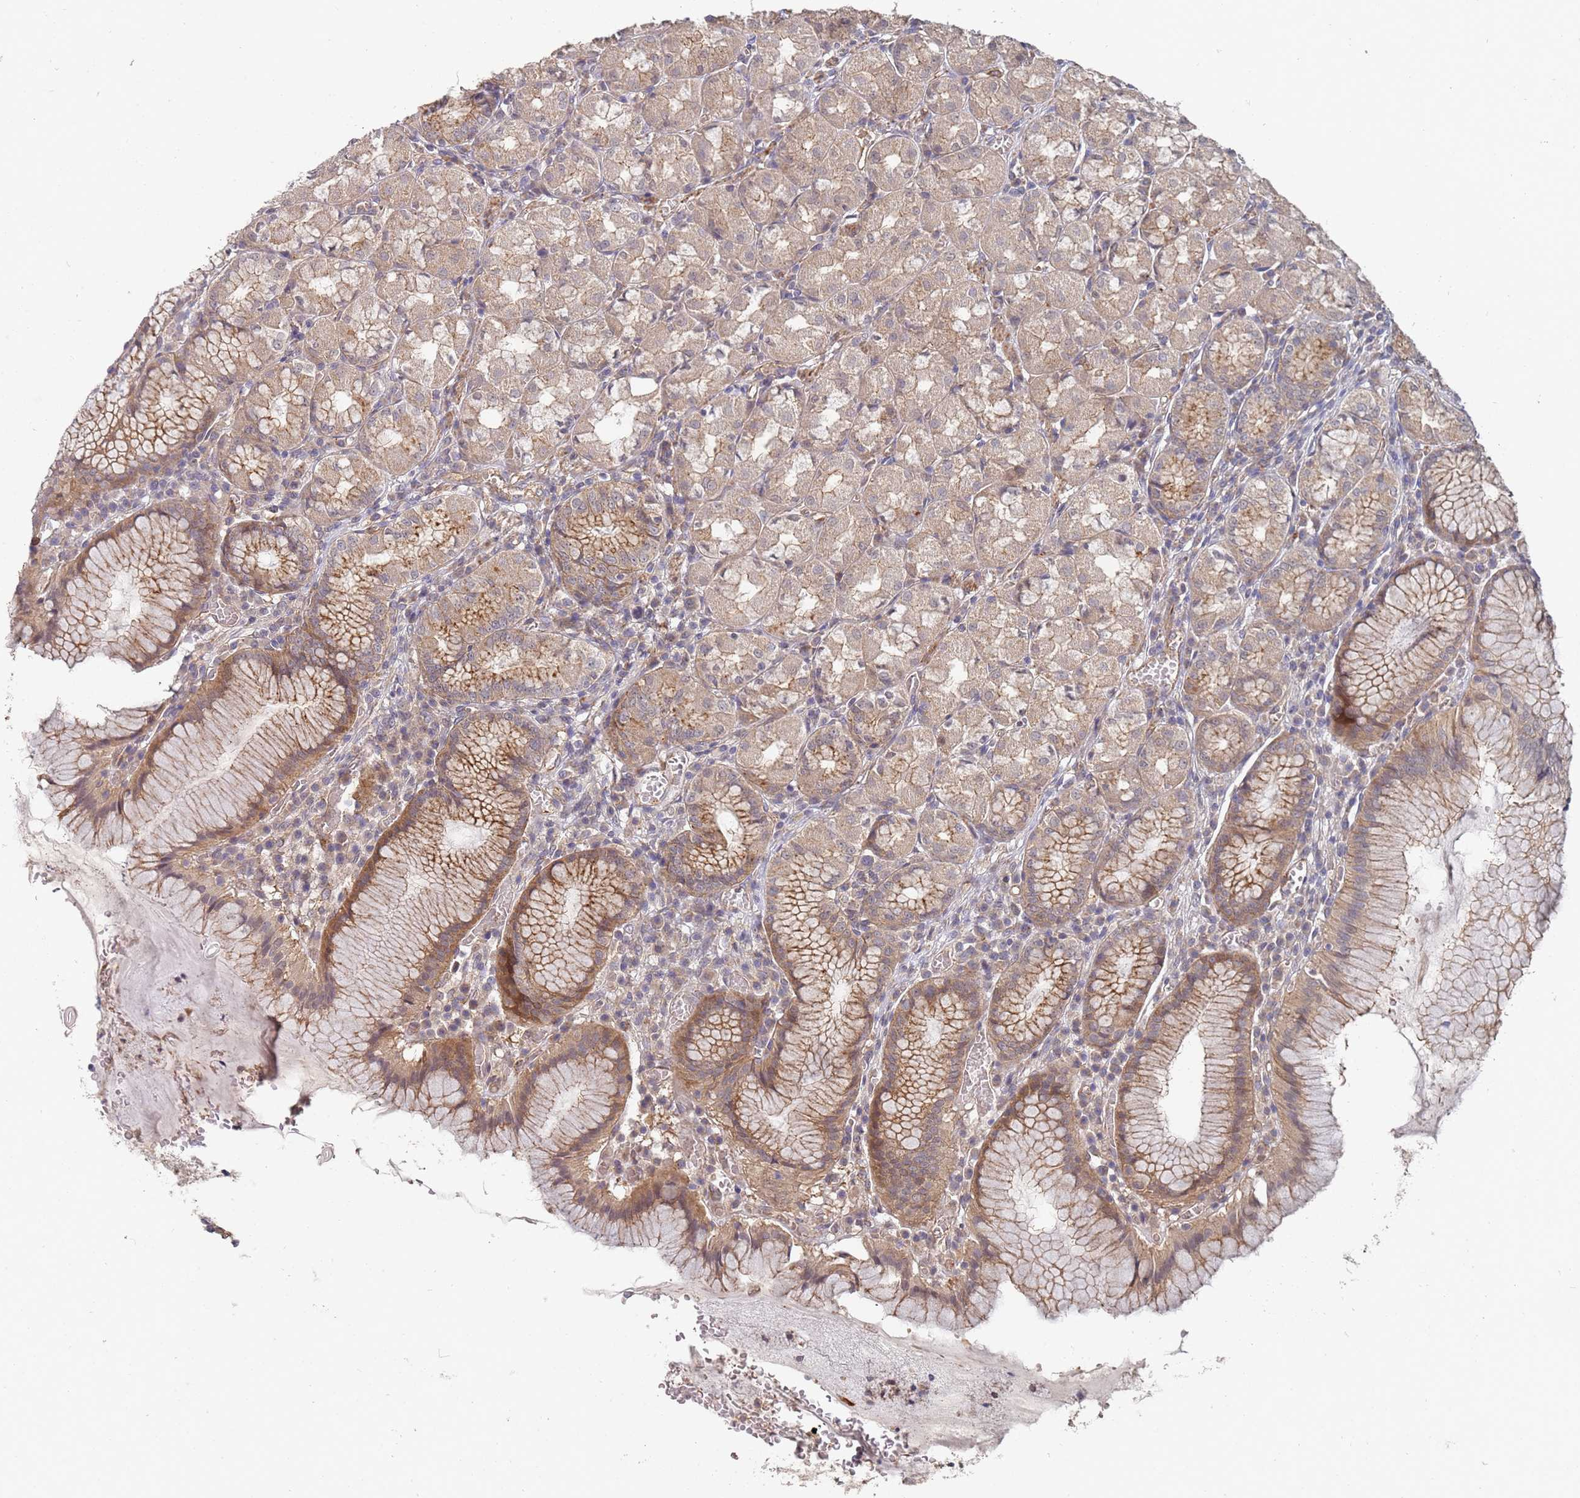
{"staining": {"intensity": "moderate", "quantity": ">75%", "location": "cytoplasmic/membranous"}, "tissue": "stomach", "cell_type": "Glandular cells", "image_type": "normal", "snomed": [{"axis": "morphology", "description": "Normal tissue, NOS"}, {"axis": "topography", "description": "Stomach"}], "caption": "Immunohistochemistry (IHC) histopathology image of benign stomach: stomach stained using immunohistochemistry (IHC) exhibits medium levels of moderate protein expression localized specifically in the cytoplasmic/membranous of glandular cells, appearing as a cytoplasmic/membranous brown color.", "gene": "ABCB6", "patient": {"sex": "male", "age": 55}}